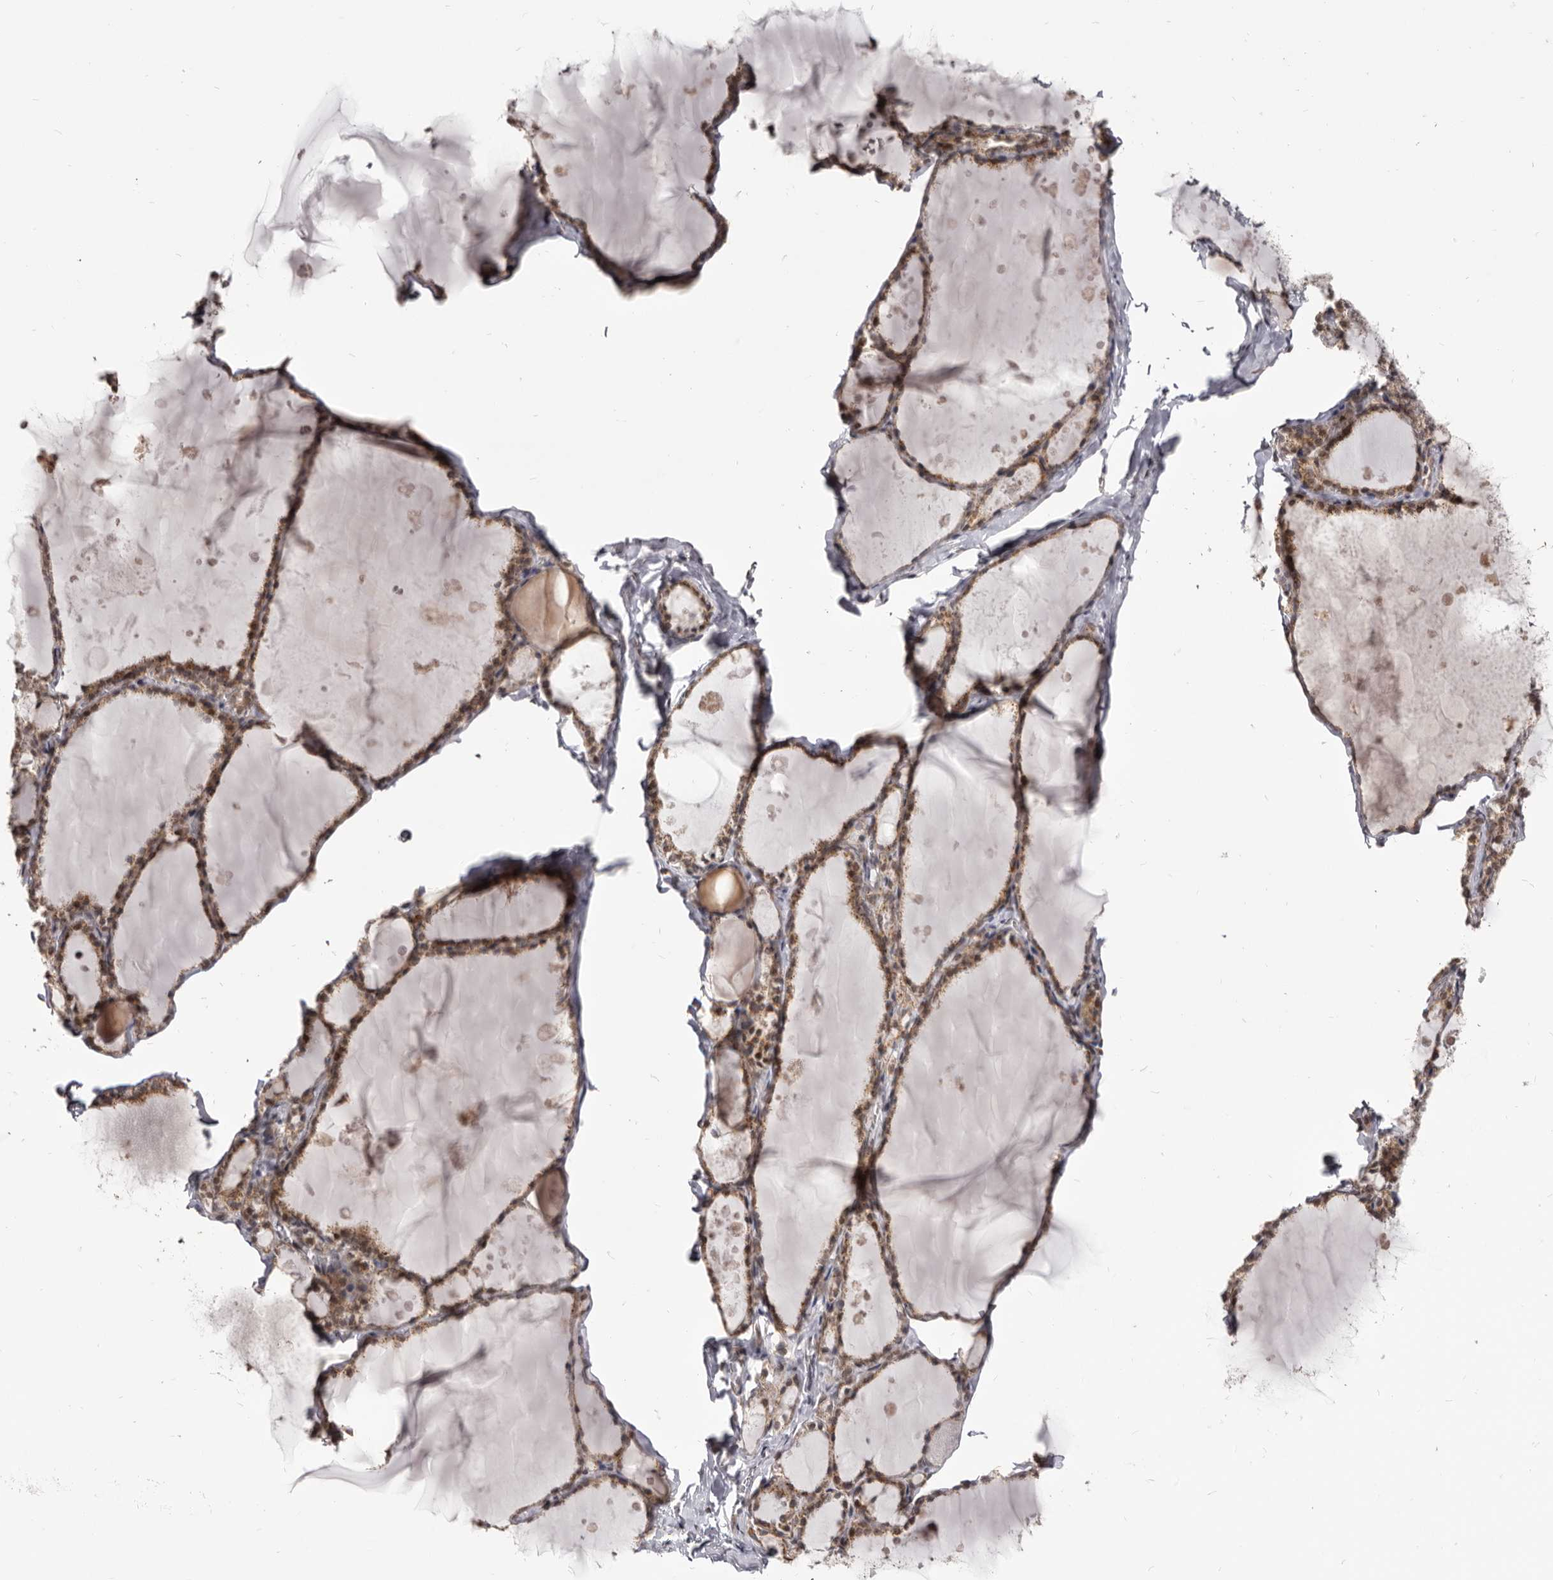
{"staining": {"intensity": "moderate", "quantity": ">75%", "location": "cytoplasmic/membranous,nuclear"}, "tissue": "thyroid gland", "cell_type": "Glandular cells", "image_type": "normal", "snomed": [{"axis": "morphology", "description": "Normal tissue, NOS"}, {"axis": "topography", "description": "Thyroid gland"}], "caption": "Immunohistochemical staining of benign thyroid gland reveals >75% levels of moderate cytoplasmic/membranous,nuclear protein positivity in approximately >75% of glandular cells. Using DAB (3,3'-diaminobenzidine) (brown) and hematoxylin (blue) stains, captured at high magnification using brightfield microscopy.", "gene": "THUMPD1", "patient": {"sex": "male", "age": 56}}